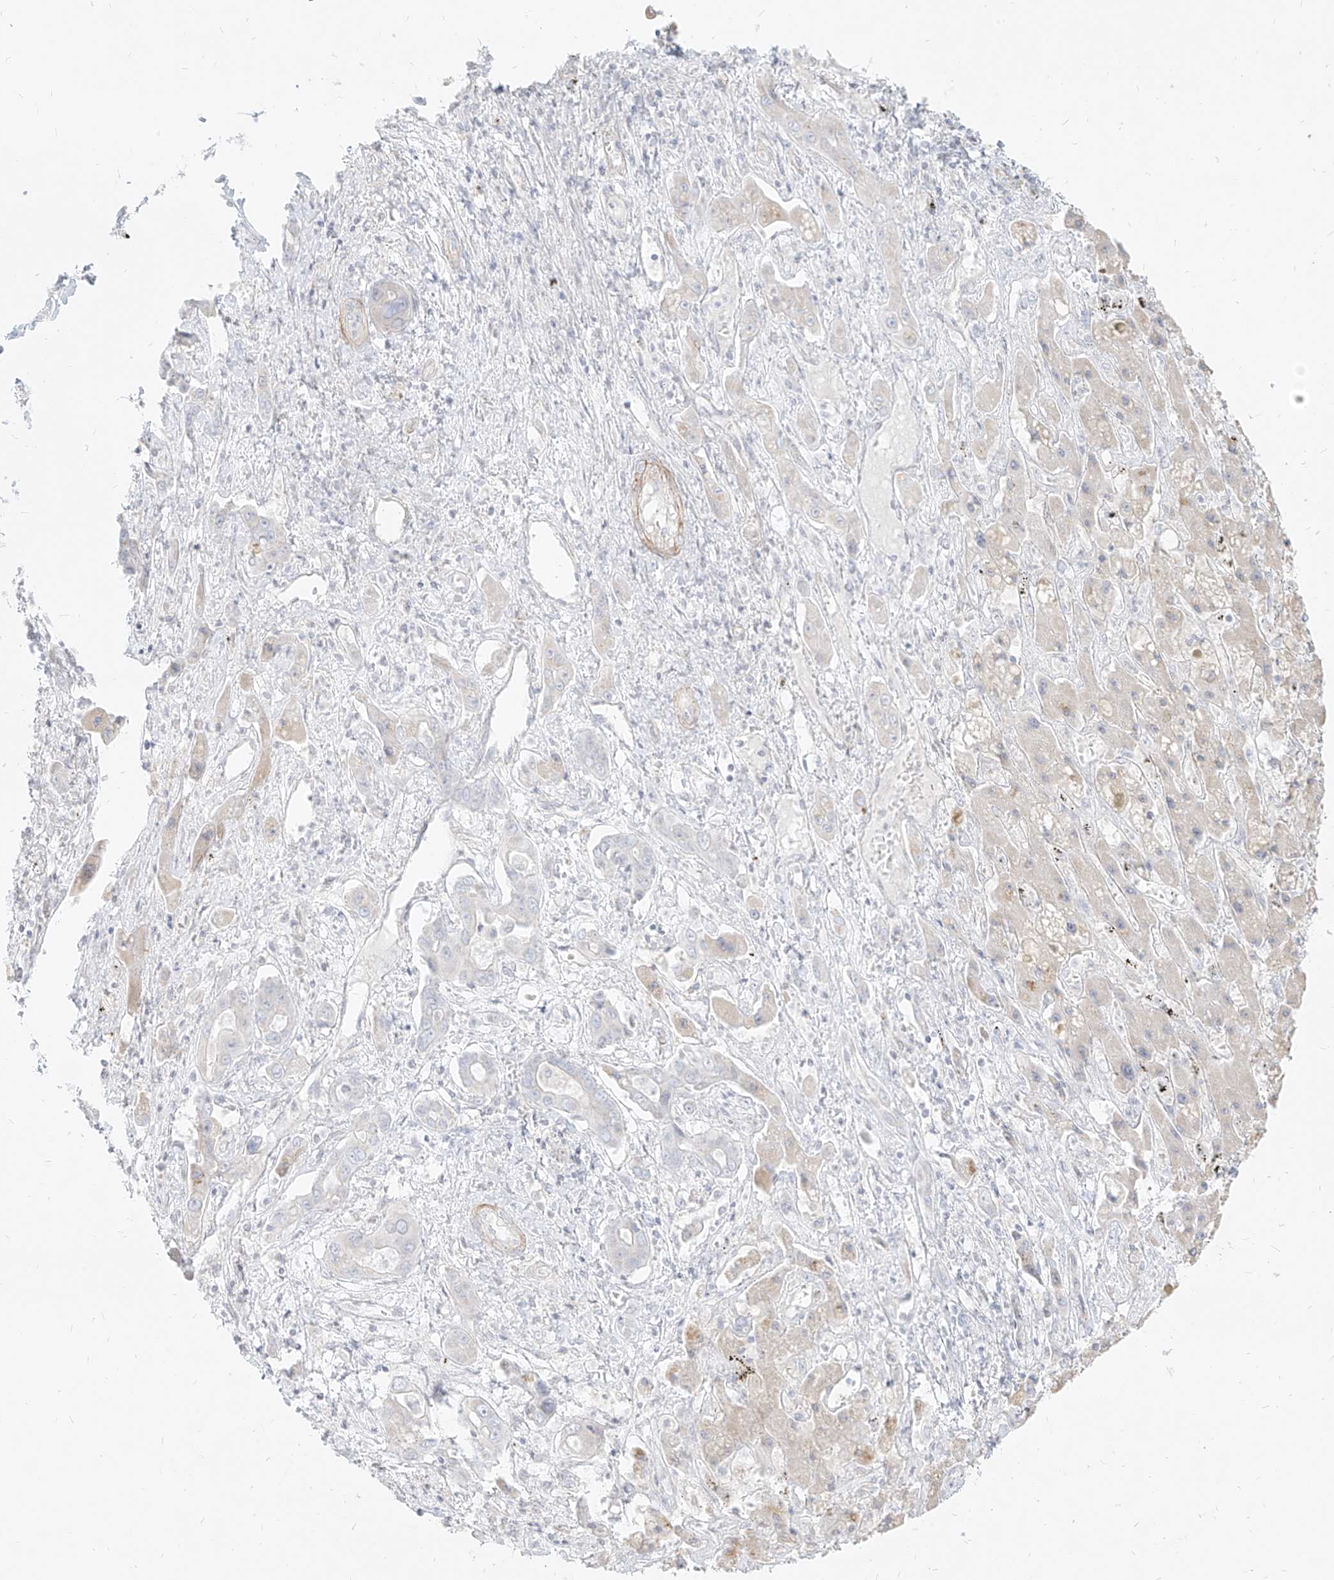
{"staining": {"intensity": "negative", "quantity": "none", "location": "none"}, "tissue": "liver cancer", "cell_type": "Tumor cells", "image_type": "cancer", "snomed": [{"axis": "morphology", "description": "Cholangiocarcinoma"}, {"axis": "topography", "description": "Liver"}], "caption": "Liver cancer (cholangiocarcinoma) stained for a protein using immunohistochemistry reveals no positivity tumor cells.", "gene": "ITPKB", "patient": {"sex": "male", "age": 67}}